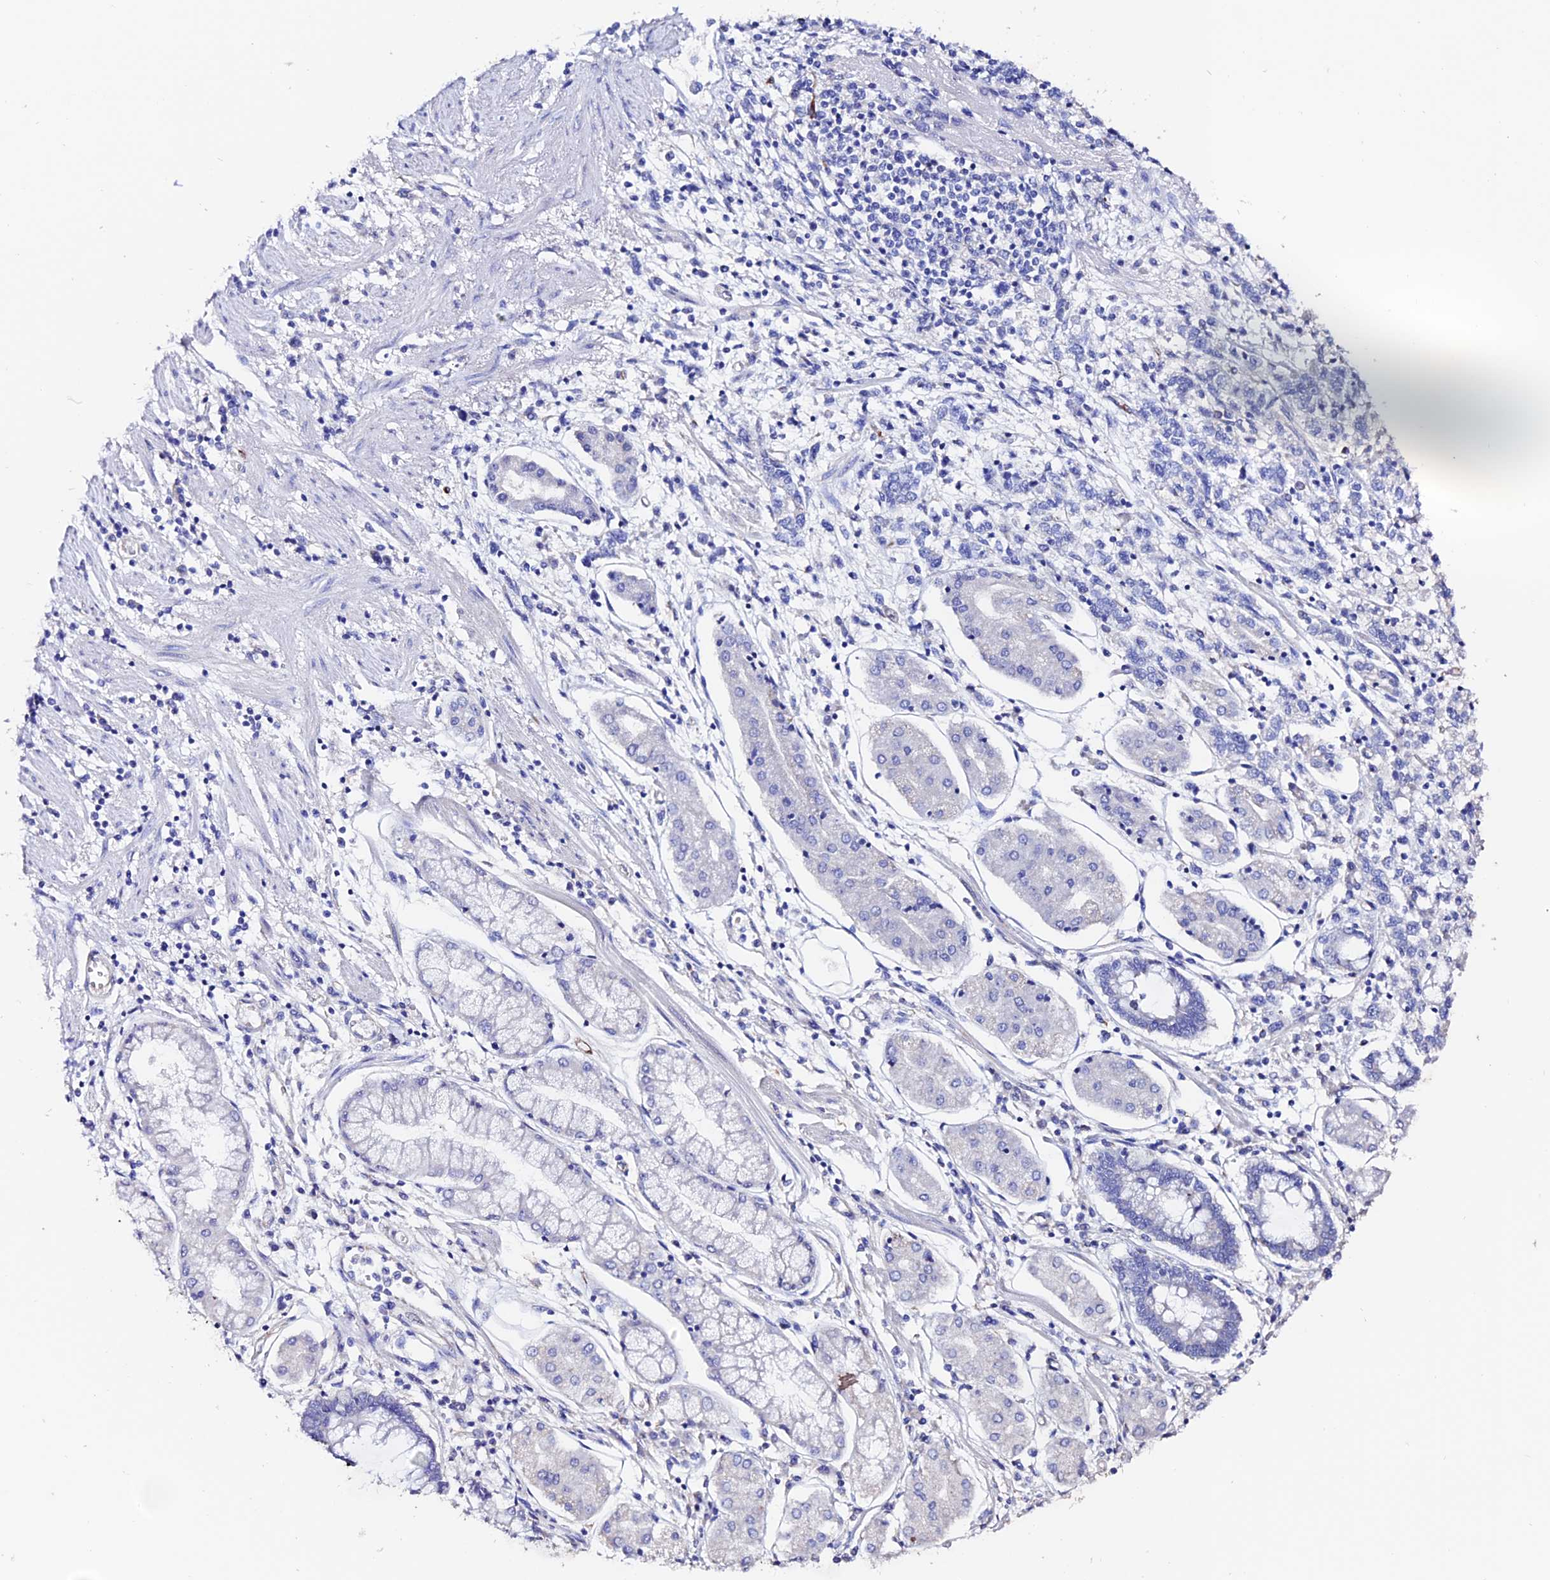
{"staining": {"intensity": "negative", "quantity": "none", "location": "none"}, "tissue": "stomach cancer", "cell_type": "Tumor cells", "image_type": "cancer", "snomed": [{"axis": "morphology", "description": "Adenocarcinoma, NOS"}, {"axis": "topography", "description": "Stomach"}], "caption": "A histopathology image of human stomach adenocarcinoma is negative for staining in tumor cells. Nuclei are stained in blue.", "gene": "ESM1", "patient": {"sex": "female", "age": 76}}